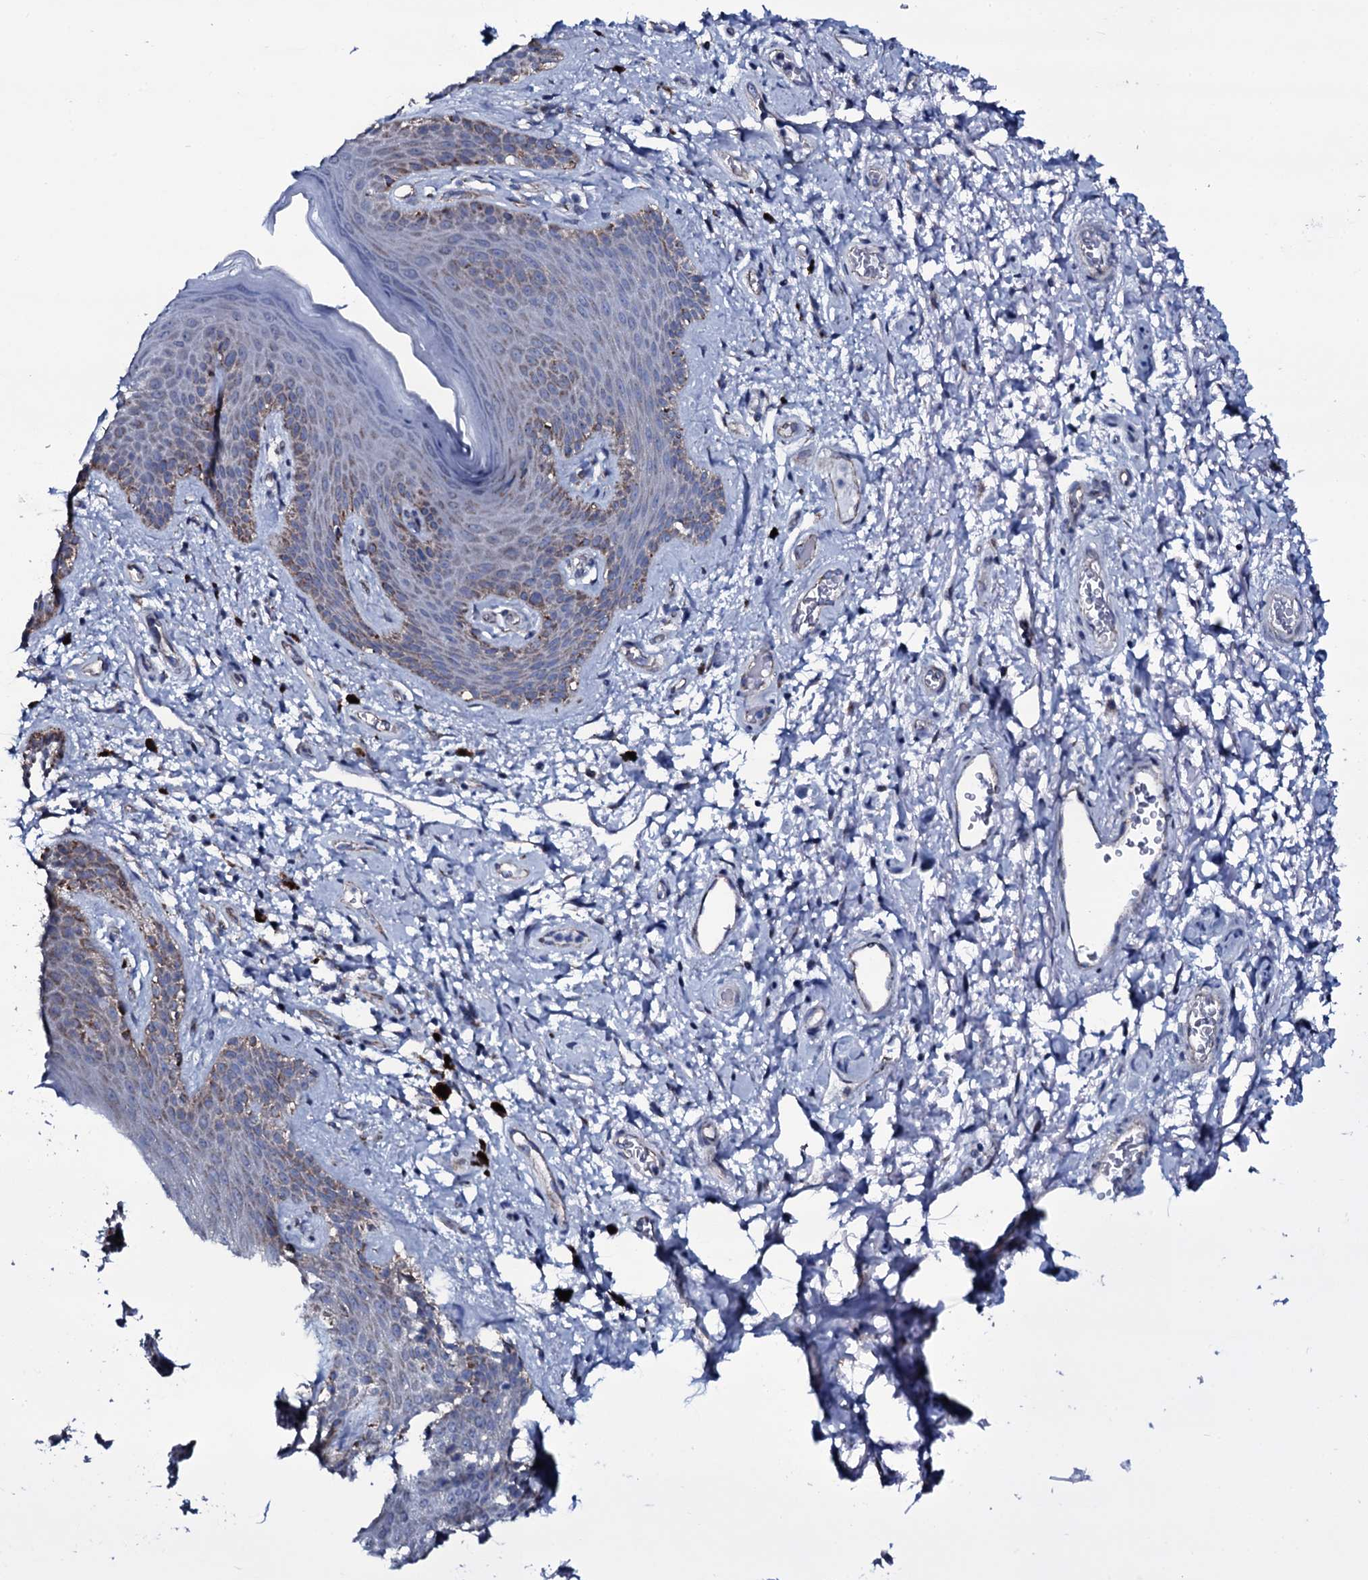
{"staining": {"intensity": "moderate", "quantity": "25%-75%", "location": "cytoplasmic/membranous"}, "tissue": "skin", "cell_type": "Epidermal cells", "image_type": "normal", "snomed": [{"axis": "morphology", "description": "Normal tissue, NOS"}, {"axis": "topography", "description": "Anal"}], "caption": "Skin stained with IHC shows moderate cytoplasmic/membranous positivity in about 25%-75% of epidermal cells.", "gene": "WIPF3", "patient": {"sex": "female", "age": 46}}